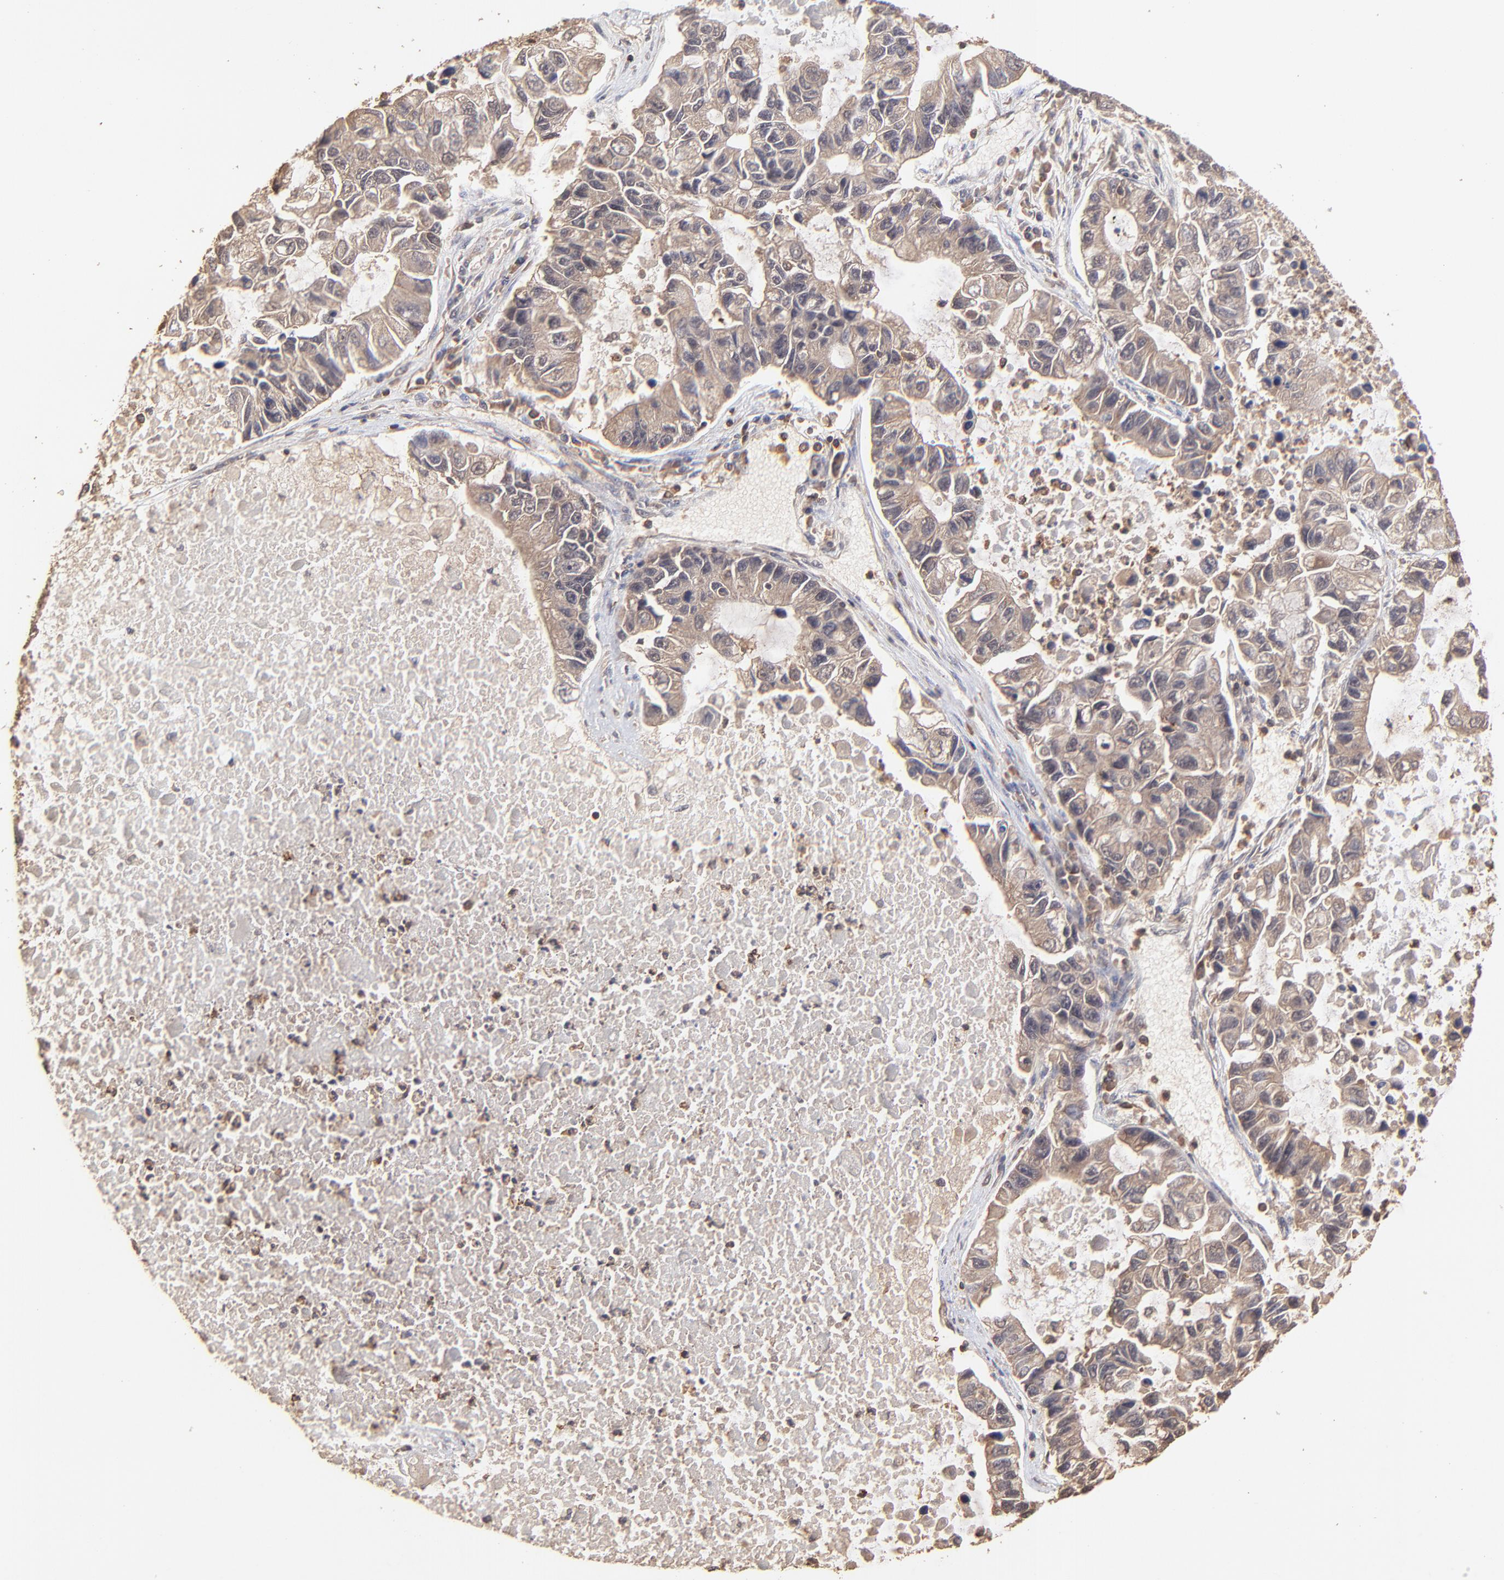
{"staining": {"intensity": "moderate", "quantity": ">75%", "location": "cytoplasmic/membranous"}, "tissue": "lung cancer", "cell_type": "Tumor cells", "image_type": "cancer", "snomed": [{"axis": "morphology", "description": "Adenocarcinoma, NOS"}, {"axis": "topography", "description": "Lung"}], "caption": "Immunohistochemical staining of human lung cancer reveals medium levels of moderate cytoplasmic/membranous staining in approximately >75% of tumor cells.", "gene": "STON2", "patient": {"sex": "female", "age": 51}}